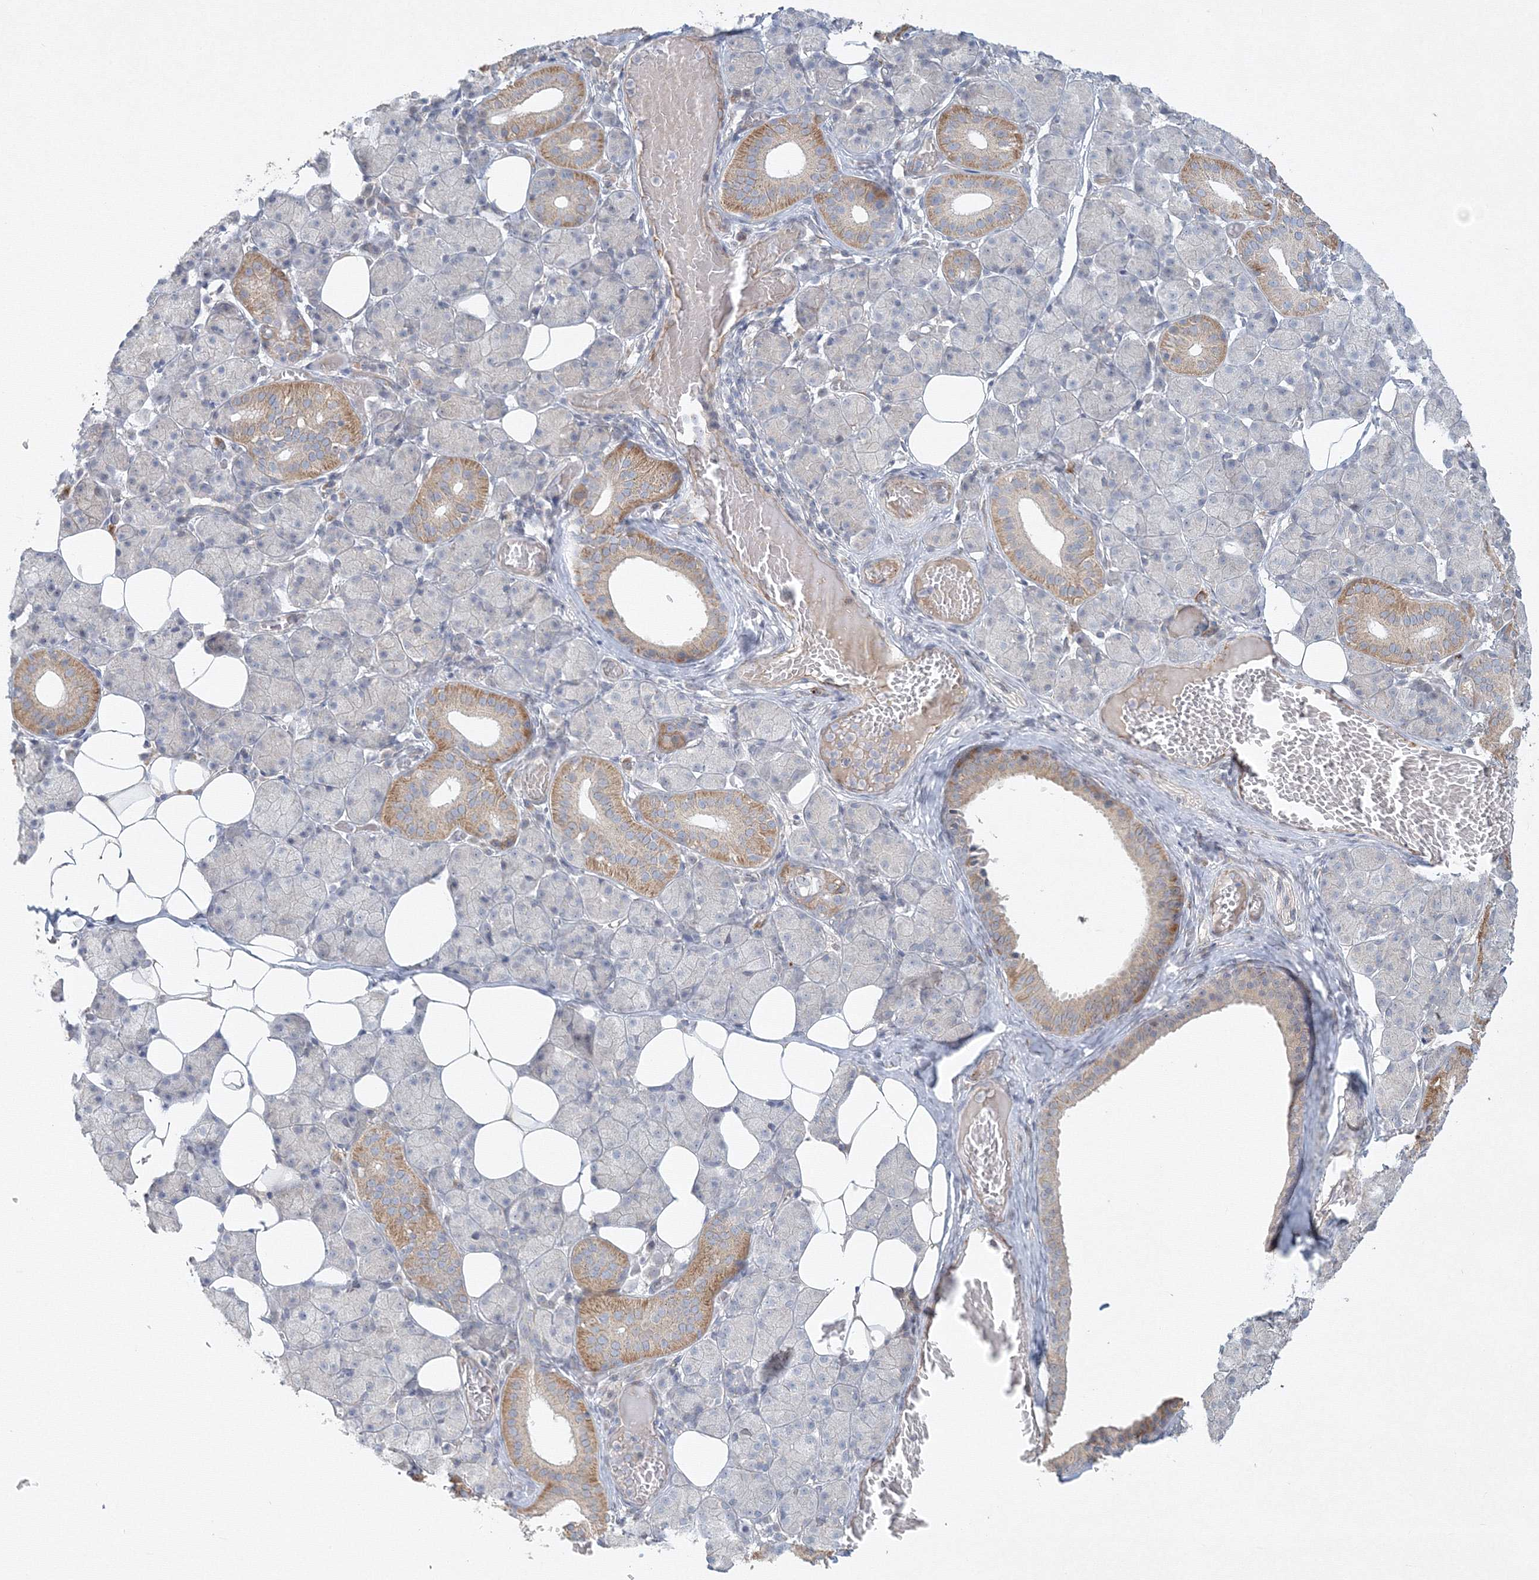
{"staining": {"intensity": "moderate", "quantity": "<25%", "location": "cytoplasmic/membranous"}, "tissue": "salivary gland", "cell_type": "Glandular cells", "image_type": "normal", "snomed": [{"axis": "morphology", "description": "Normal tissue, NOS"}, {"axis": "topography", "description": "Salivary gland"}], "caption": "This image displays immunohistochemistry staining of unremarkable human salivary gland, with low moderate cytoplasmic/membranous staining in approximately <25% of glandular cells.", "gene": "WDR49", "patient": {"sex": "female", "age": 33}}